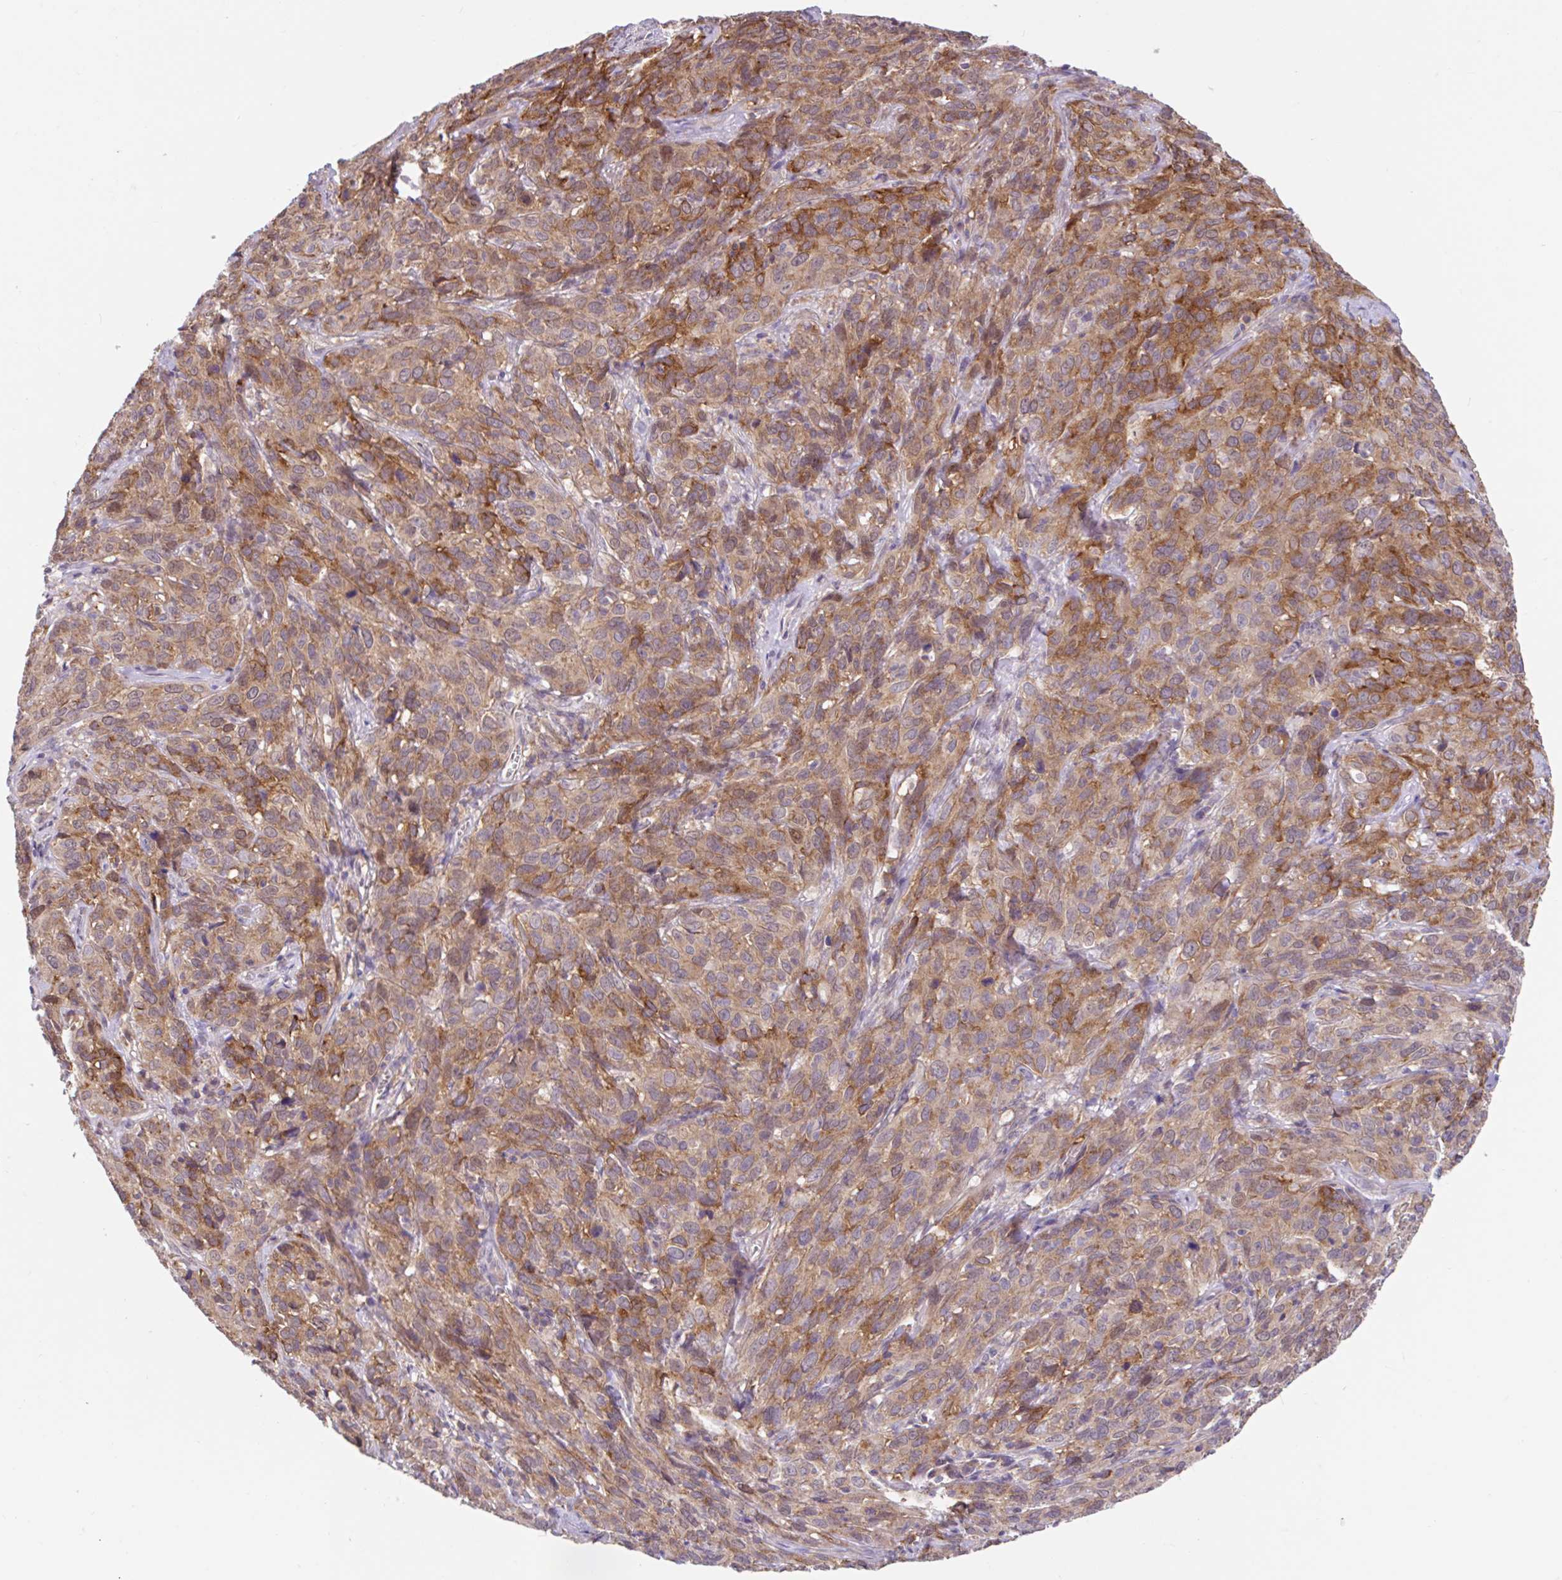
{"staining": {"intensity": "moderate", "quantity": ">75%", "location": "cytoplasmic/membranous"}, "tissue": "cervical cancer", "cell_type": "Tumor cells", "image_type": "cancer", "snomed": [{"axis": "morphology", "description": "Squamous cell carcinoma, NOS"}, {"axis": "topography", "description": "Cervix"}], "caption": "Immunohistochemical staining of cervical cancer (squamous cell carcinoma) exhibits medium levels of moderate cytoplasmic/membranous expression in approximately >75% of tumor cells. (Stains: DAB in brown, nuclei in blue, Microscopy: brightfield microscopy at high magnification).", "gene": "RALBP1", "patient": {"sex": "female", "age": 51}}